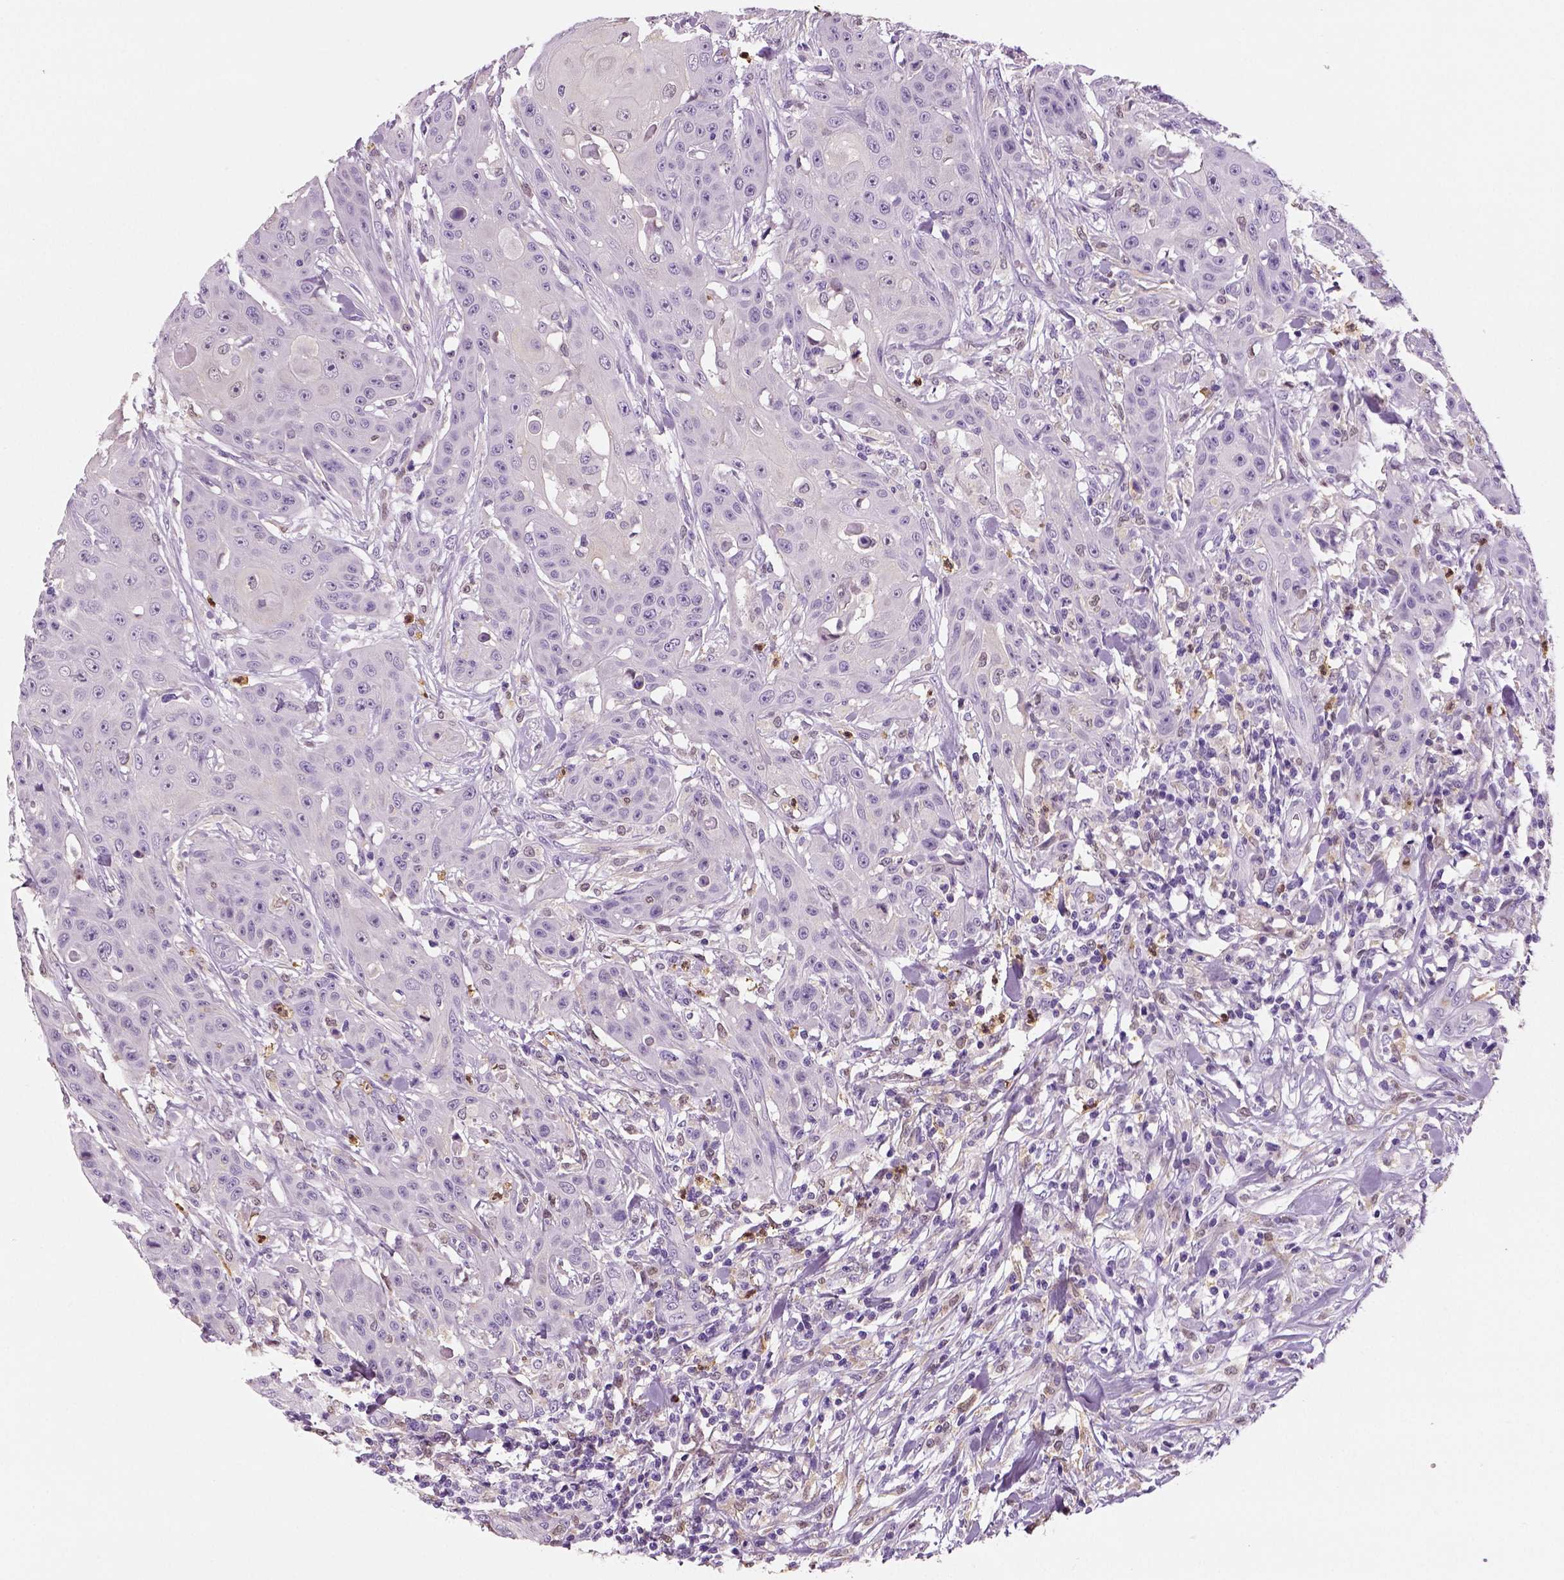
{"staining": {"intensity": "negative", "quantity": "none", "location": "none"}, "tissue": "head and neck cancer", "cell_type": "Tumor cells", "image_type": "cancer", "snomed": [{"axis": "morphology", "description": "Squamous cell carcinoma, NOS"}, {"axis": "topography", "description": "Oral tissue"}, {"axis": "topography", "description": "Head-Neck"}], "caption": "A histopathology image of human squamous cell carcinoma (head and neck) is negative for staining in tumor cells.", "gene": "NECAB2", "patient": {"sex": "female", "age": 55}}